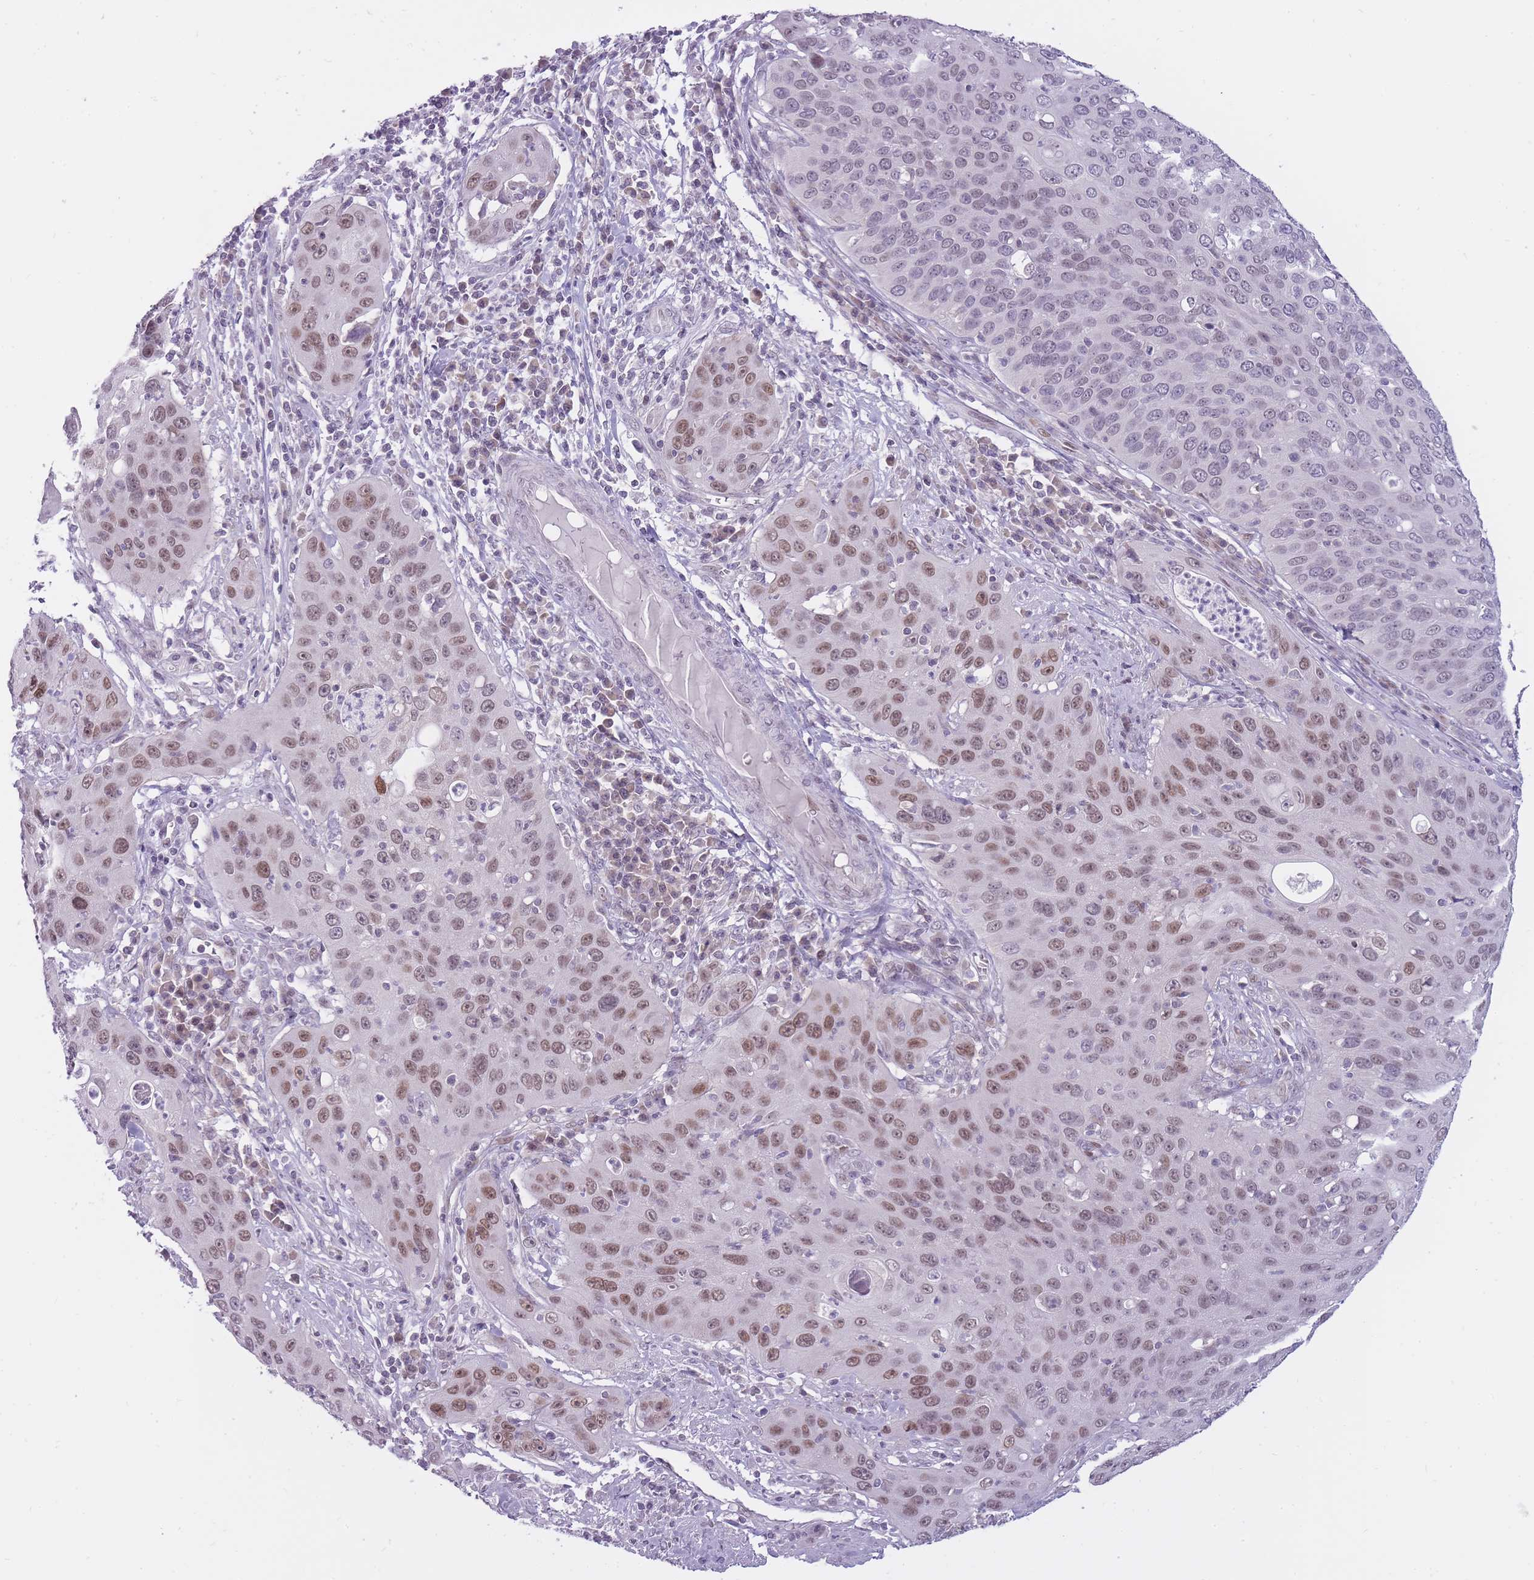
{"staining": {"intensity": "moderate", "quantity": "25%-75%", "location": "nuclear"}, "tissue": "cervical cancer", "cell_type": "Tumor cells", "image_type": "cancer", "snomed": [{"axis": "morphology", "description": "Squamous cell carcinoma, NOS"}, {"axis": "topography", "description": "Cervix"}], "caption": "This histopathology image exhibits immunohistochemistry staining of human cervical cancer, with medium moderate nuclear staining in approximately 25%-75% of tumor cells.", "gene": "POMZP3", "patient": {"sex": "female", "age": 36}}